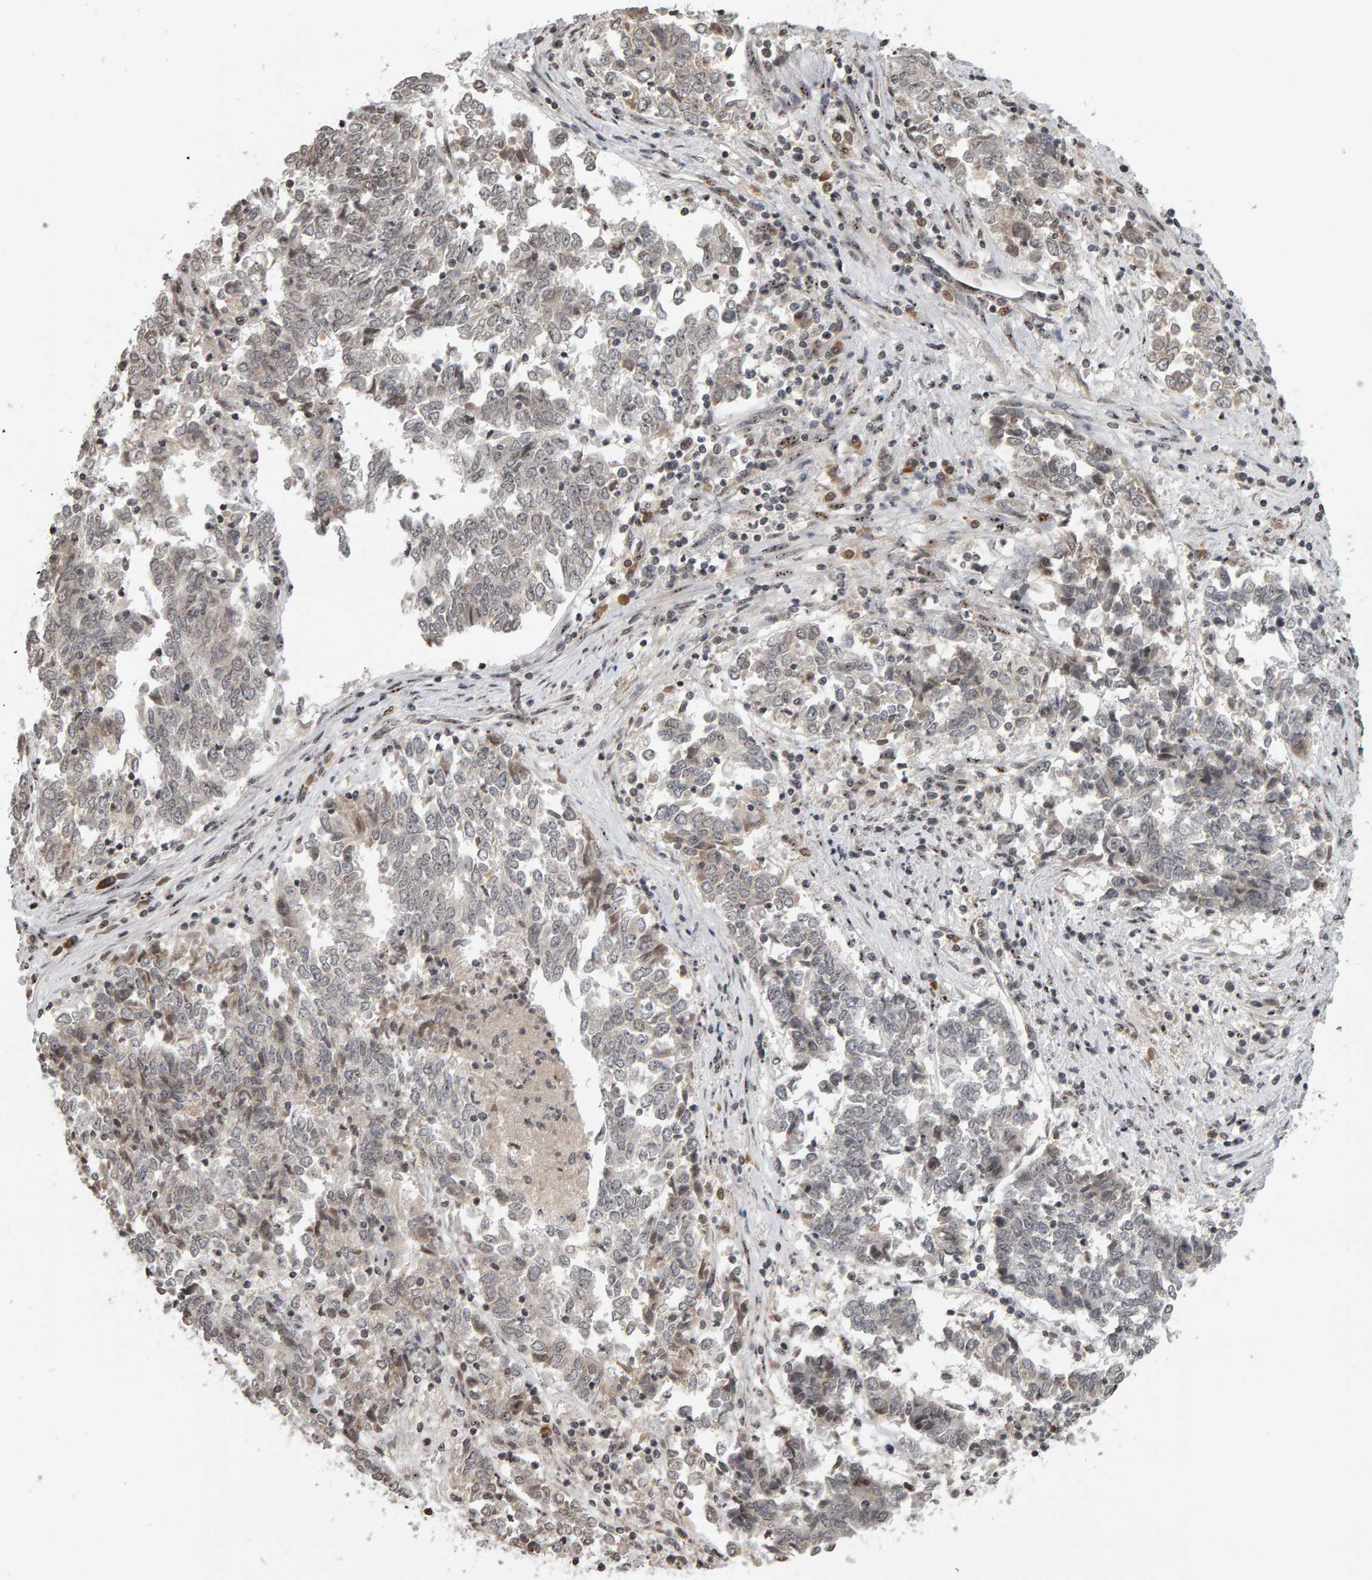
{"staining": {"intensity": "weak", "quantity": "<25%", "location": "cytoplasmic/membranous,nuclear"}, "tissue": "endometrial cancer", "cell_type": "Tumor cells", "image_type": "cancer", "snomed": [{"axis": "morphology", "description": "Adenocarcinoma, NOS"}, {"axis": "topography", "description": "Endometrium"}], "caption": "Immunohistochemistry image of human endometrial adenocarcinoma stained for a protein (brown), which demonstrates no positivity in tumor cells.", "gene": "TRAM1", "patient": {"sex": "female", "age": 80}}